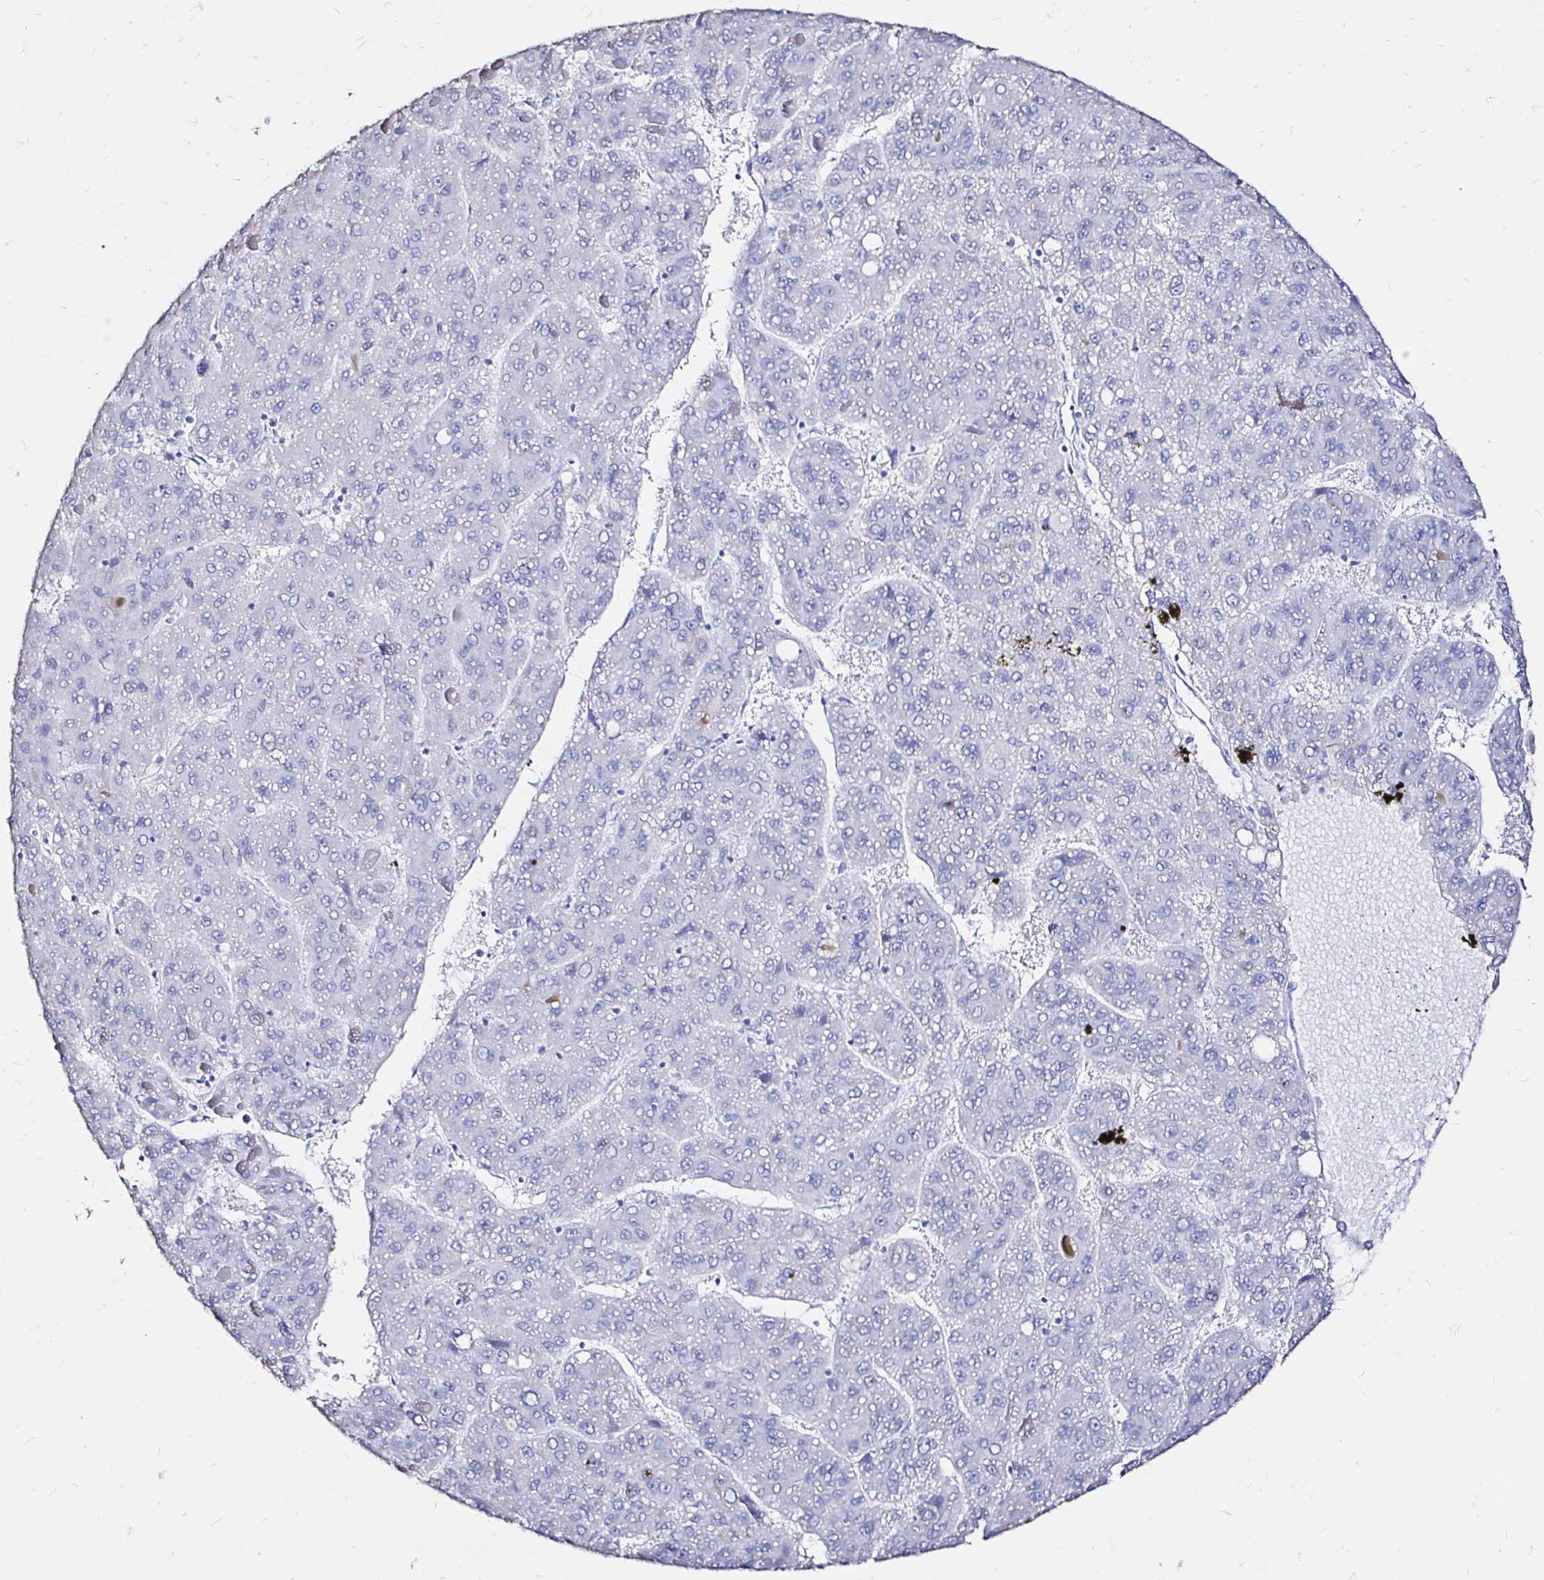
{"staining": {"intensity": "negative", "quantity": "none", "location": "none"}, "tissue": "liver cancer", "cell_type": "Tumor cells", "image_type": "cancer", "snomed": [{"axis": "morphology", "description": "Carcinoma, Hepatocellular, NOS"}, {"axis": "topography", "description": "Liver"}], "caption": "IHC of human liver cancer reveals no staining in tumor cells.", "gene": "ZNF432", "patient": {"sex": "female", "age": 82}}